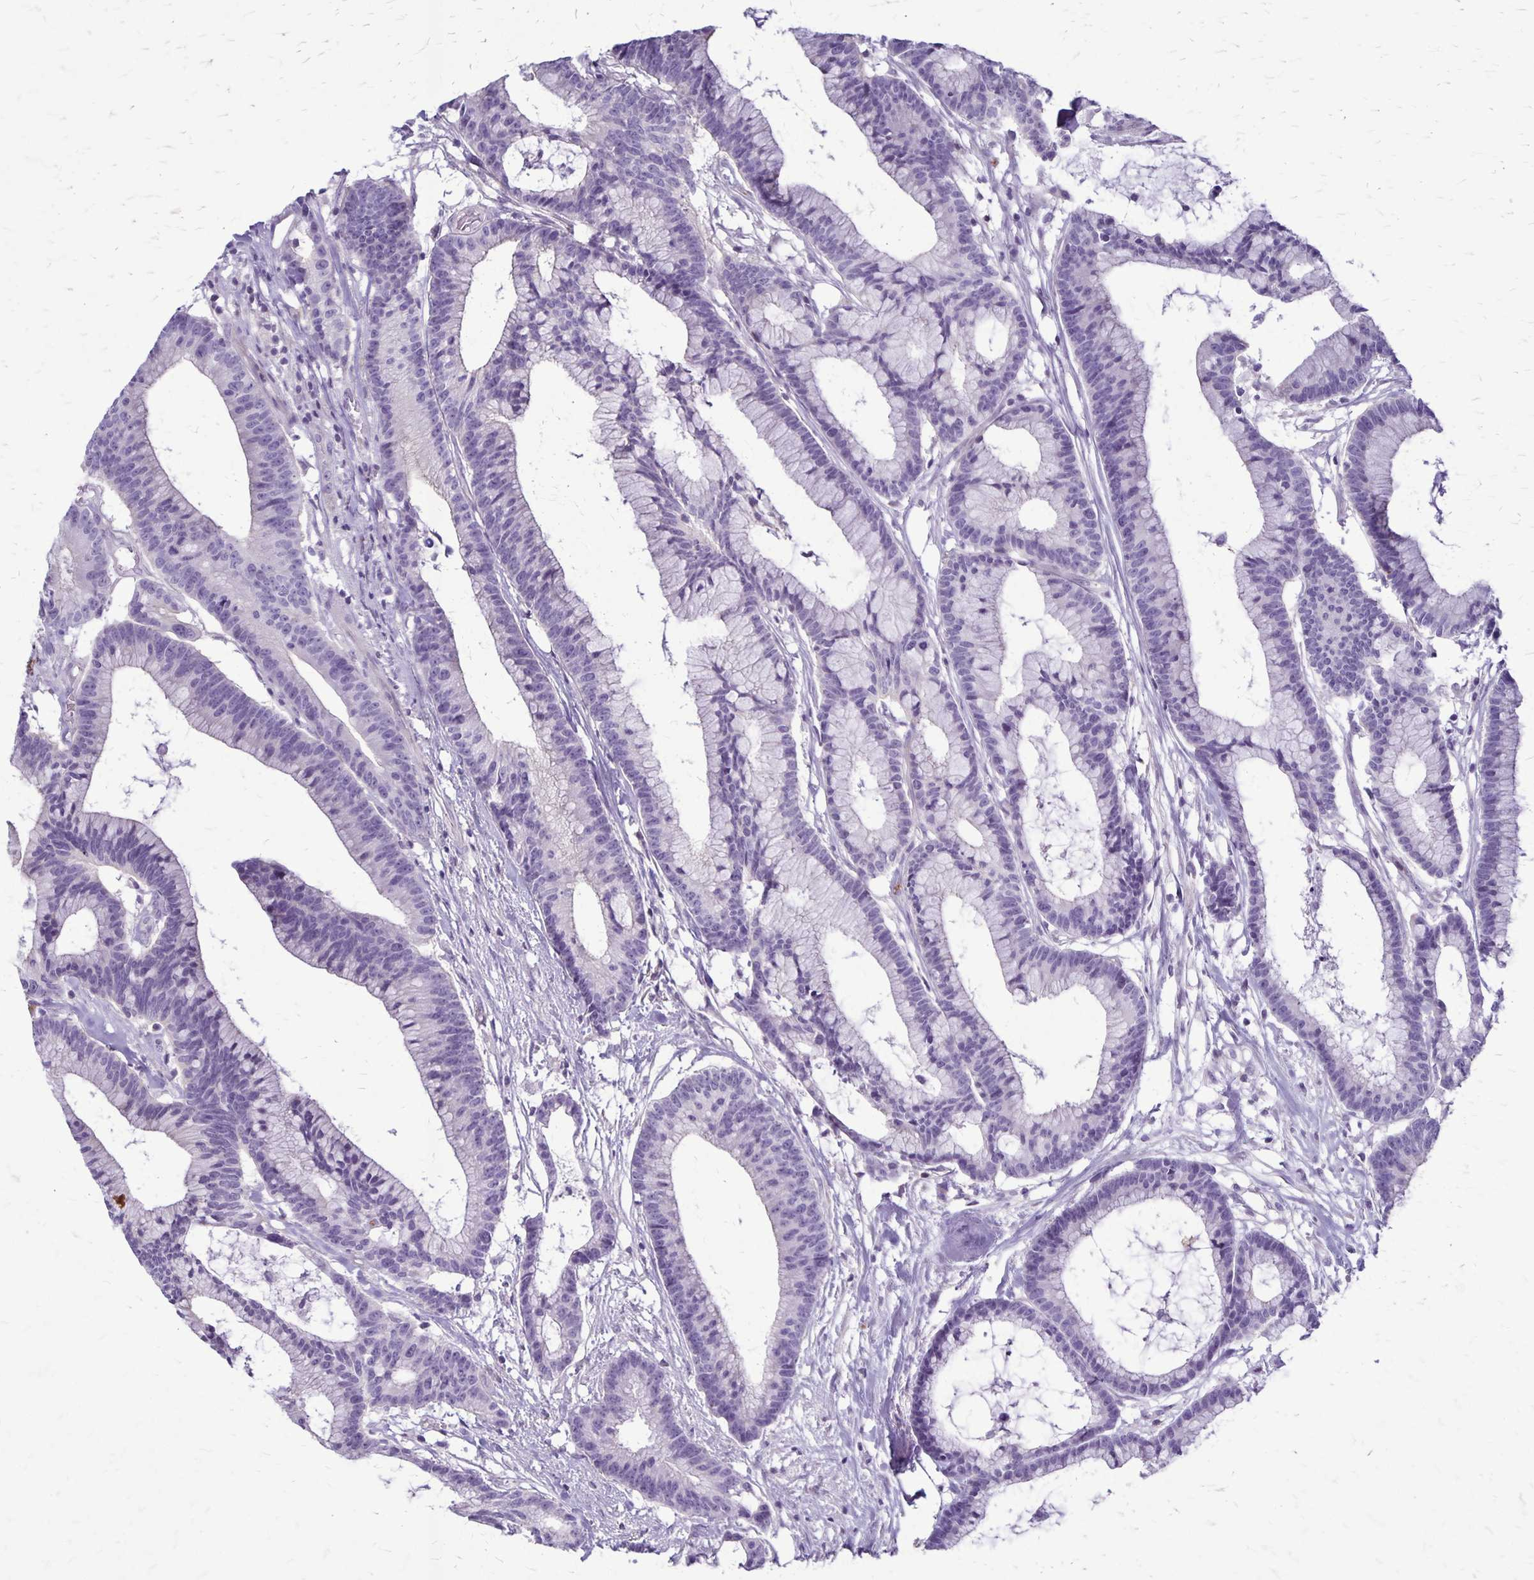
{"staining": {"intensity": "negative", "quantity": "none", "location": "none"}, "tissue": "colorectal cancer", "cell_type": "Tumor cells", "image_type": "cancer", "snomed": [{"axis": "morphology", "description": "Adenocarcinoma, NOS"}, {"axis": "topography", "description": "Colon"}], "caption": "High magnification brightfield microscopy of colorectal cancer stained with DAB (3,3'-diaminobenzidine) (brown) and counterstained with hematoxylin (blue): tumor cells show no significant expression.", "gene": "GP9", "patient": {"sex": "female", "age": 78}}